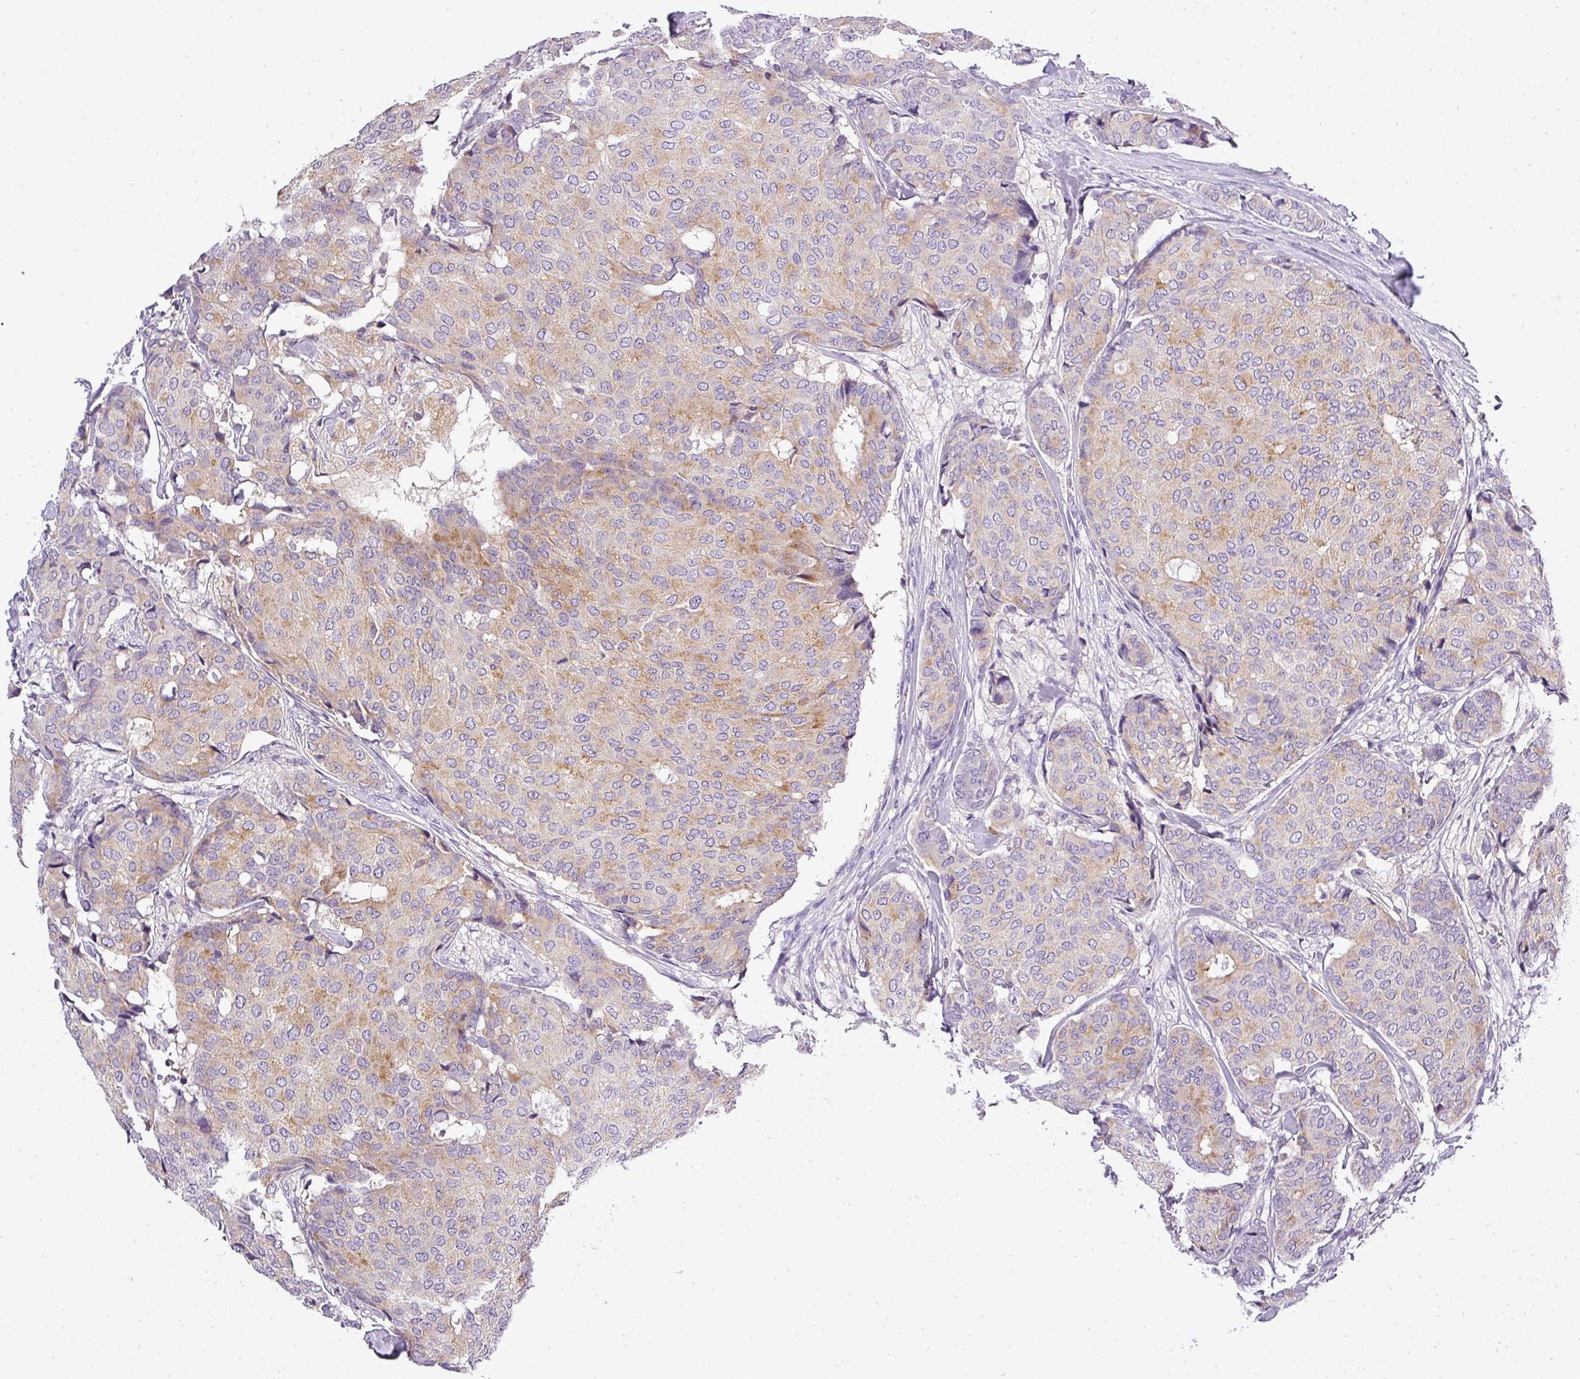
{"staining": {"intensity": "weak", "quantity": "25%-75%", "location": "cytoplasmic/membranous"}, "tissue": "breast cancer", "cell_type": "Tumor cells", "image_type": "cancer", "snomed": [{"axis": "morphology", "description": "Duct carcinoma"}, {"axis": "topography", "description": "Breast"}], "caption": "This image shows immunohistochemistry (IHC) staining of human breast cancer (infiltrating ductal carcinoma), with low weak cytoplasmic/membranous expression in approximately 25%-75% of tumor cells.", "gene": "ATP6V1D", "patient": {"sex": "female", "age": 75}}